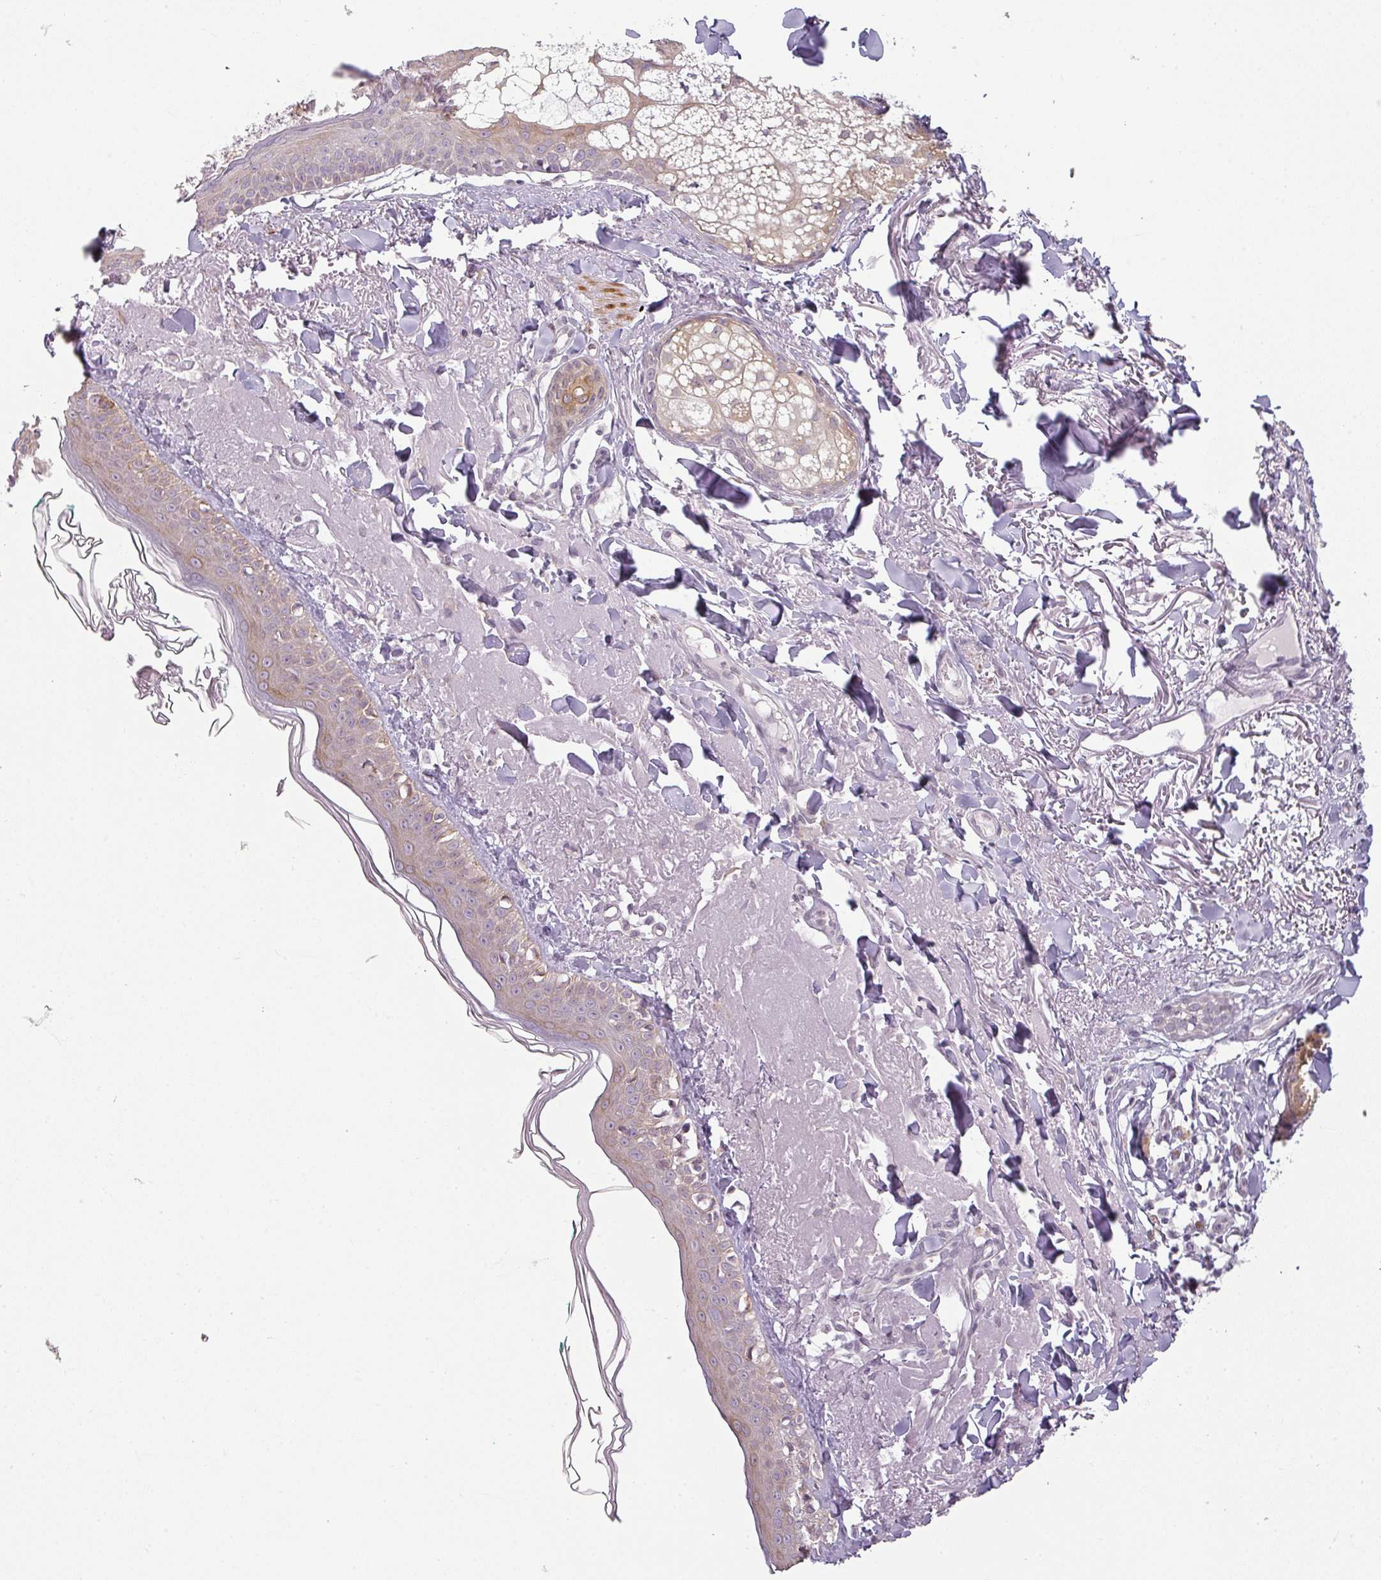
{"staining": {"intensity": "weak", "quantity": "<25%", "location": "cytoplasmic/membranous"}, "tissue": "skin", "cell_type": "Fibroblasts", "image_type": "normal", "snomed": [{"axis": "morphology", "description": "Normal tissue, NOS"}, {"axis": "morphology", "description": "Malignant melanoma, NOS"}, {"axis": "topography", "description": "Skin"}], "caption": "The micrograph demonstrates no staining of fibroblasts in benign skin. The staining was performed using DAB to visualize the protein expression in brown, while the nuclei were stained in blue with hematoxylin (Magnification: 20x).", "gene": "CCDC144A", "patient": {"sex": "male", "age": 80}}